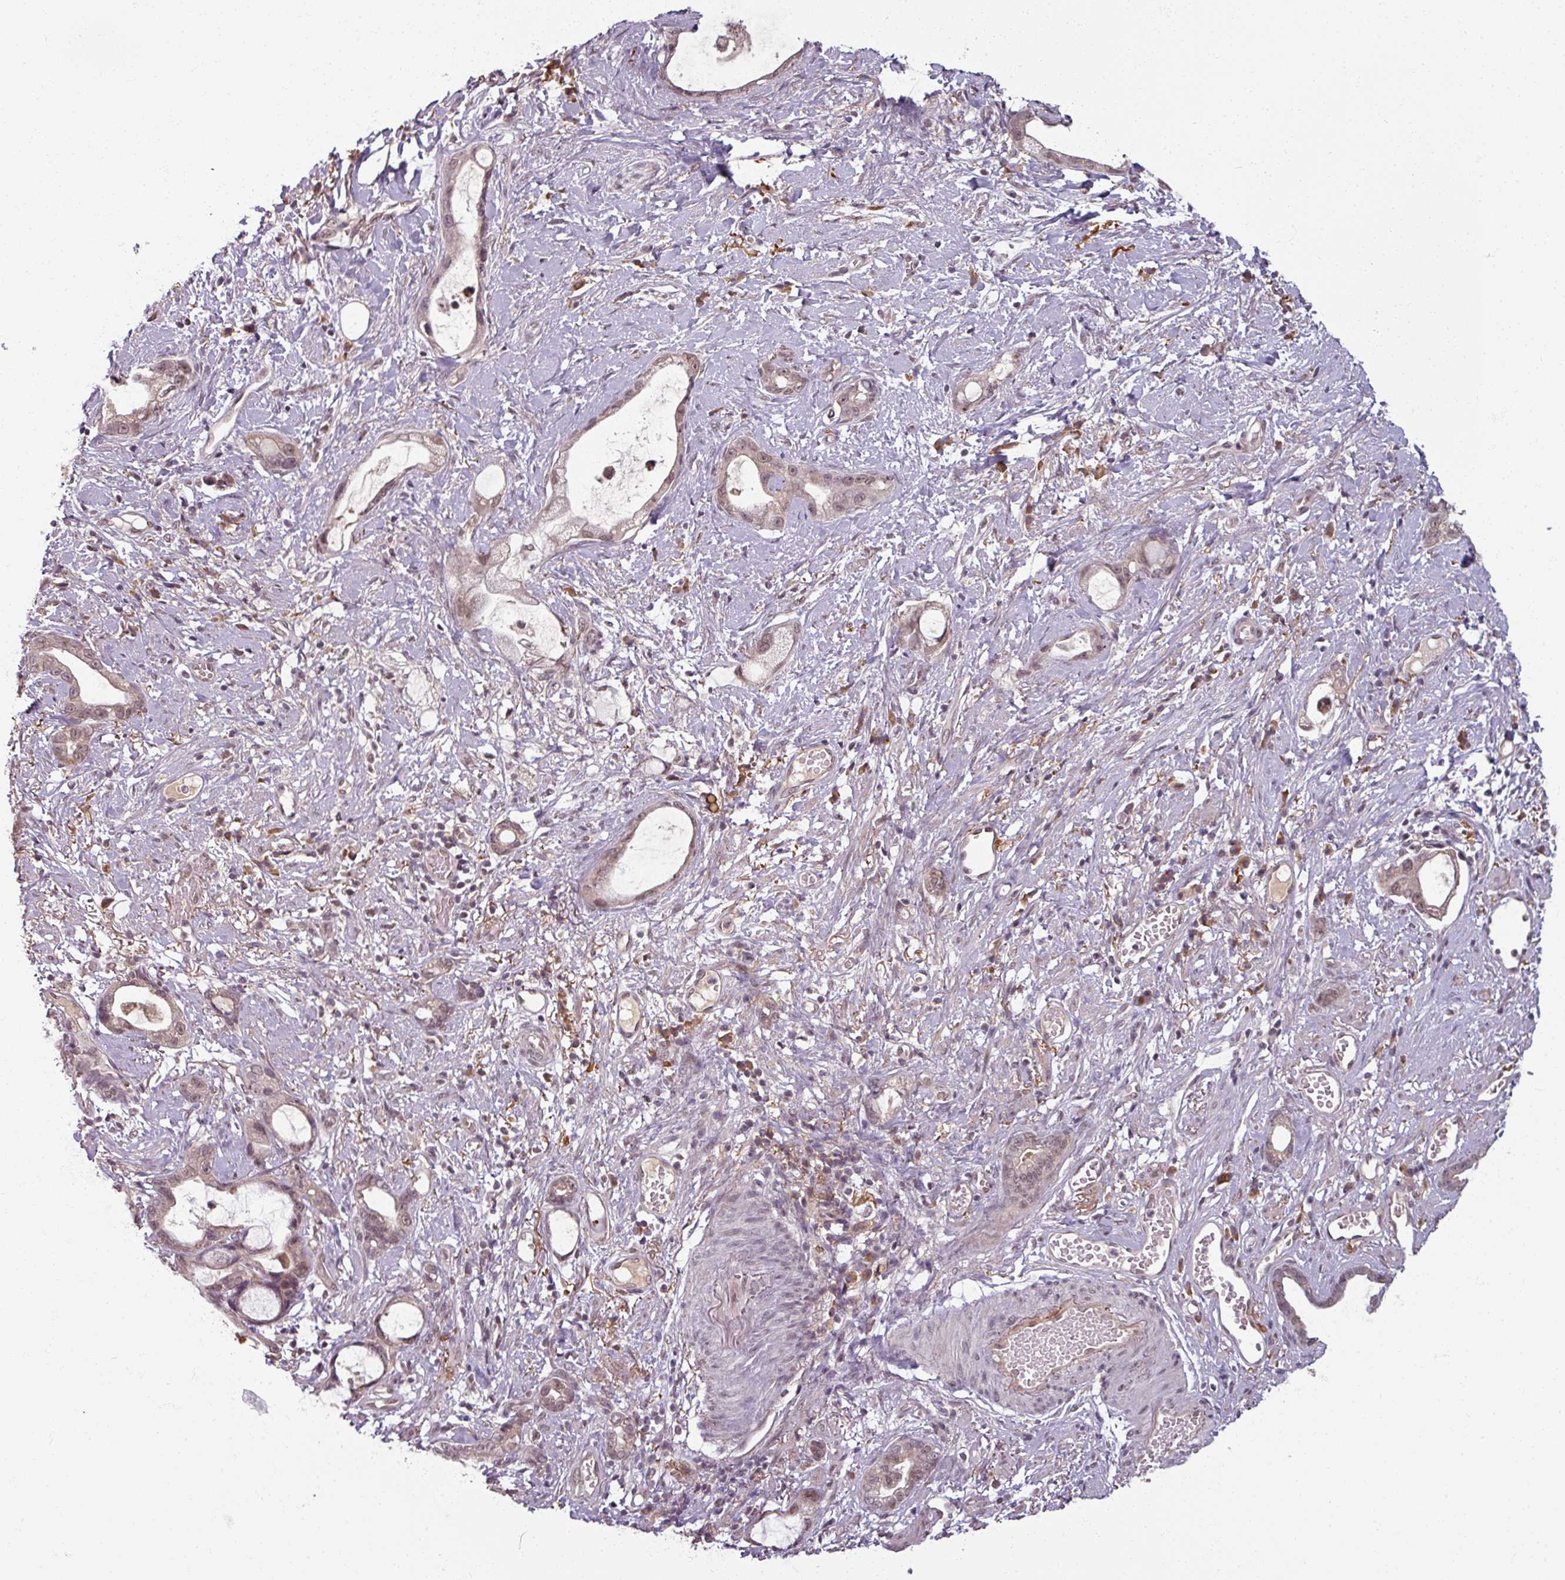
{"staining": {"intensity": "weak", "quantity": "25%-75%", "location": "nuclear"}, "tissue": "stomach cancer", "cell_type": "Tumor cells", "image_type": "cancer", "snomed": [{"axis": "morphology", "description": "Adenocarcinoma, NOS"}, {"axis": "topography", "description": "Stomach"}], "caption": "An immunohistochemistry (IHC) image of tumor tissue is shown. Protein staining in brown shows weak nuclear positivity in stomach cancer within tumor cells.", "gene": "POLR2G", "patient": {"sex": "male", "age": 55}}